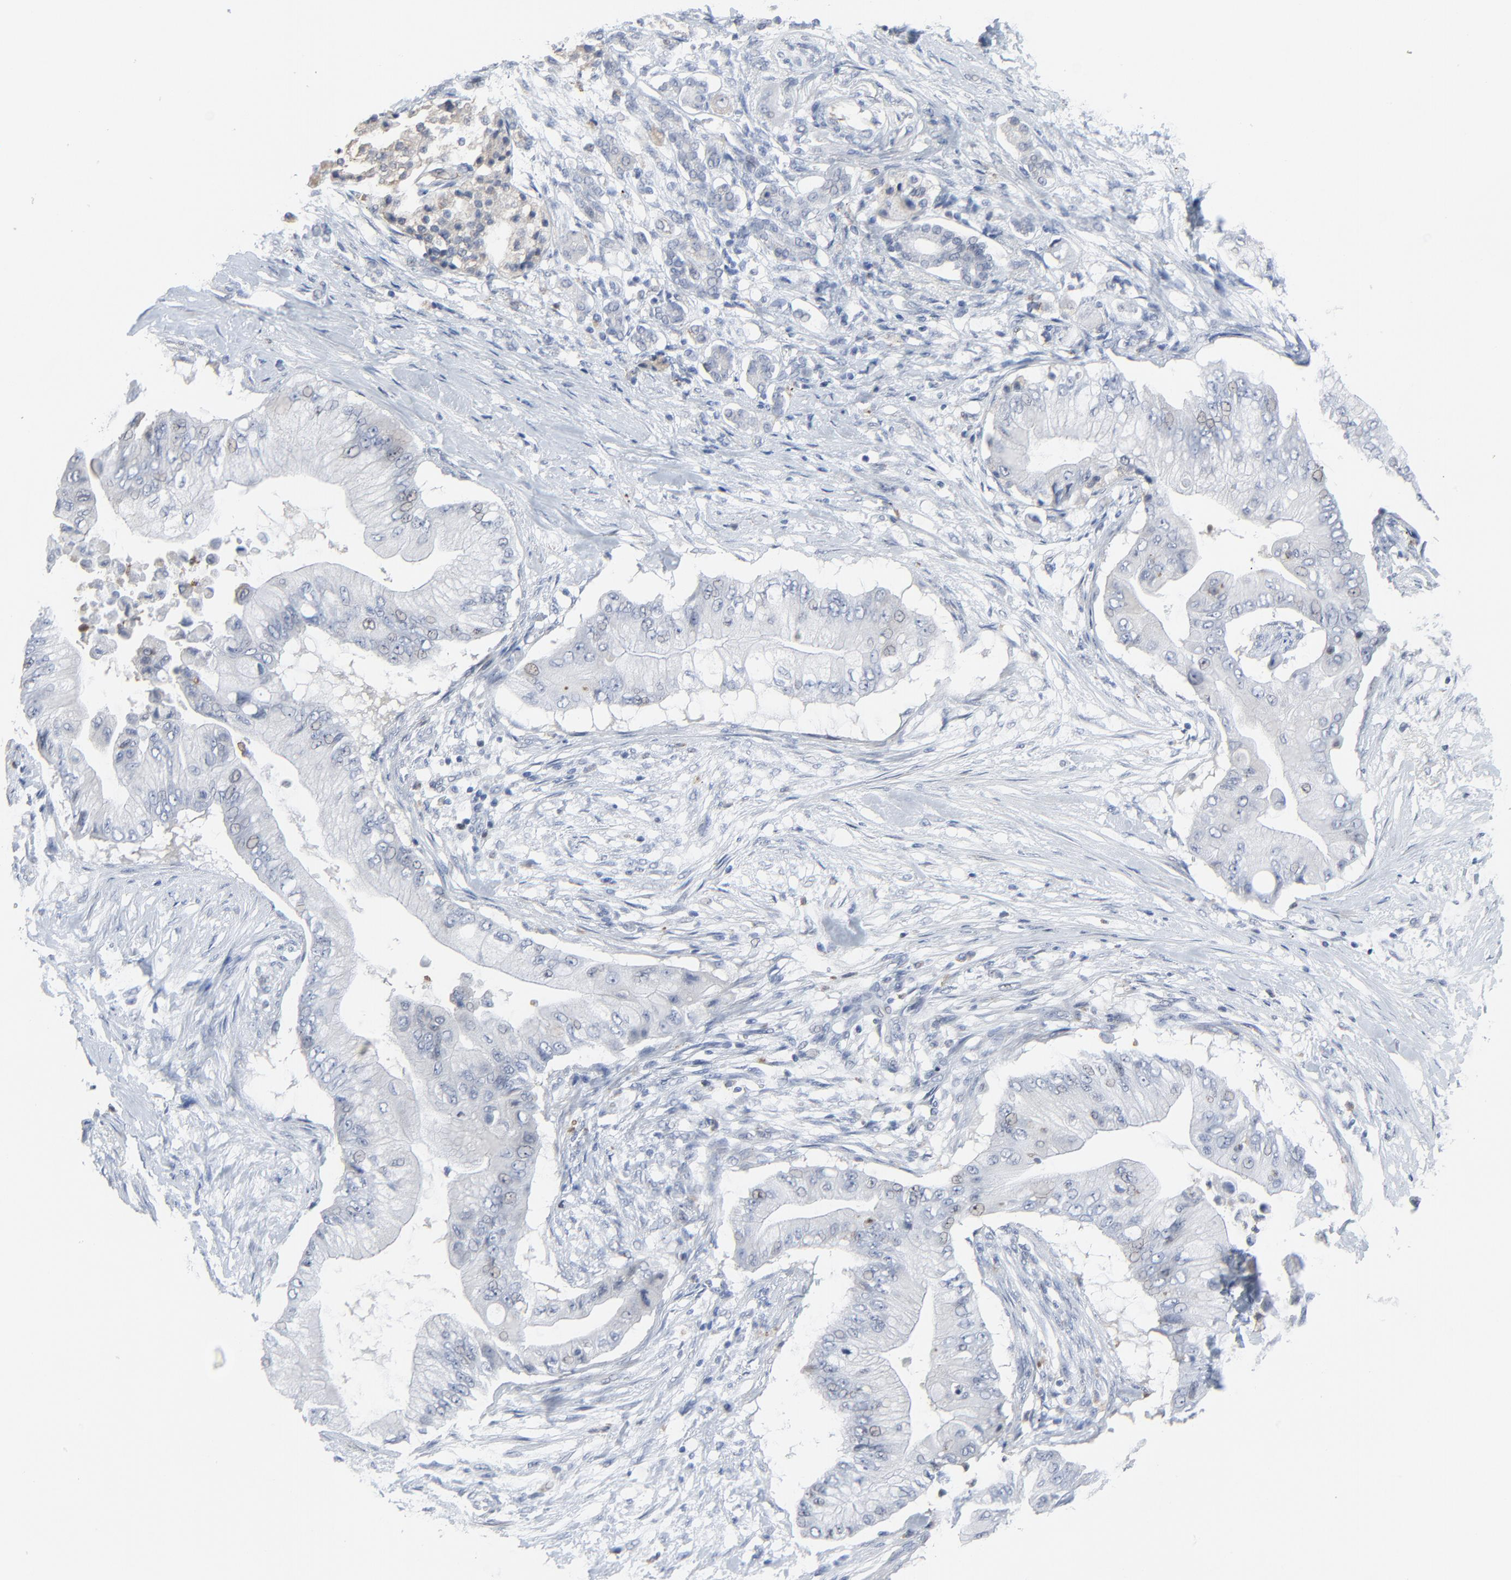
{"staining": {"intensity": "weak", "quantity": "<25%", "location": "nuclear"}, "tissue": "pancreatic cancer", "cell_type": "Tumor cells", "image_type": "cancer", "snomed": [{"axis": "morphology", "description": "Adenocarcinoma, NOS"}, {"axis": "topography", "description": "Pancreas"}], "caption": "An image of pancreatic adenocarcinoma stained for a protein demonstrates no brown staining in tumor cells. Nuclei are stained in blue.", "gene": "BIRC3", "patient": {"sex": "male", "age": 62}}